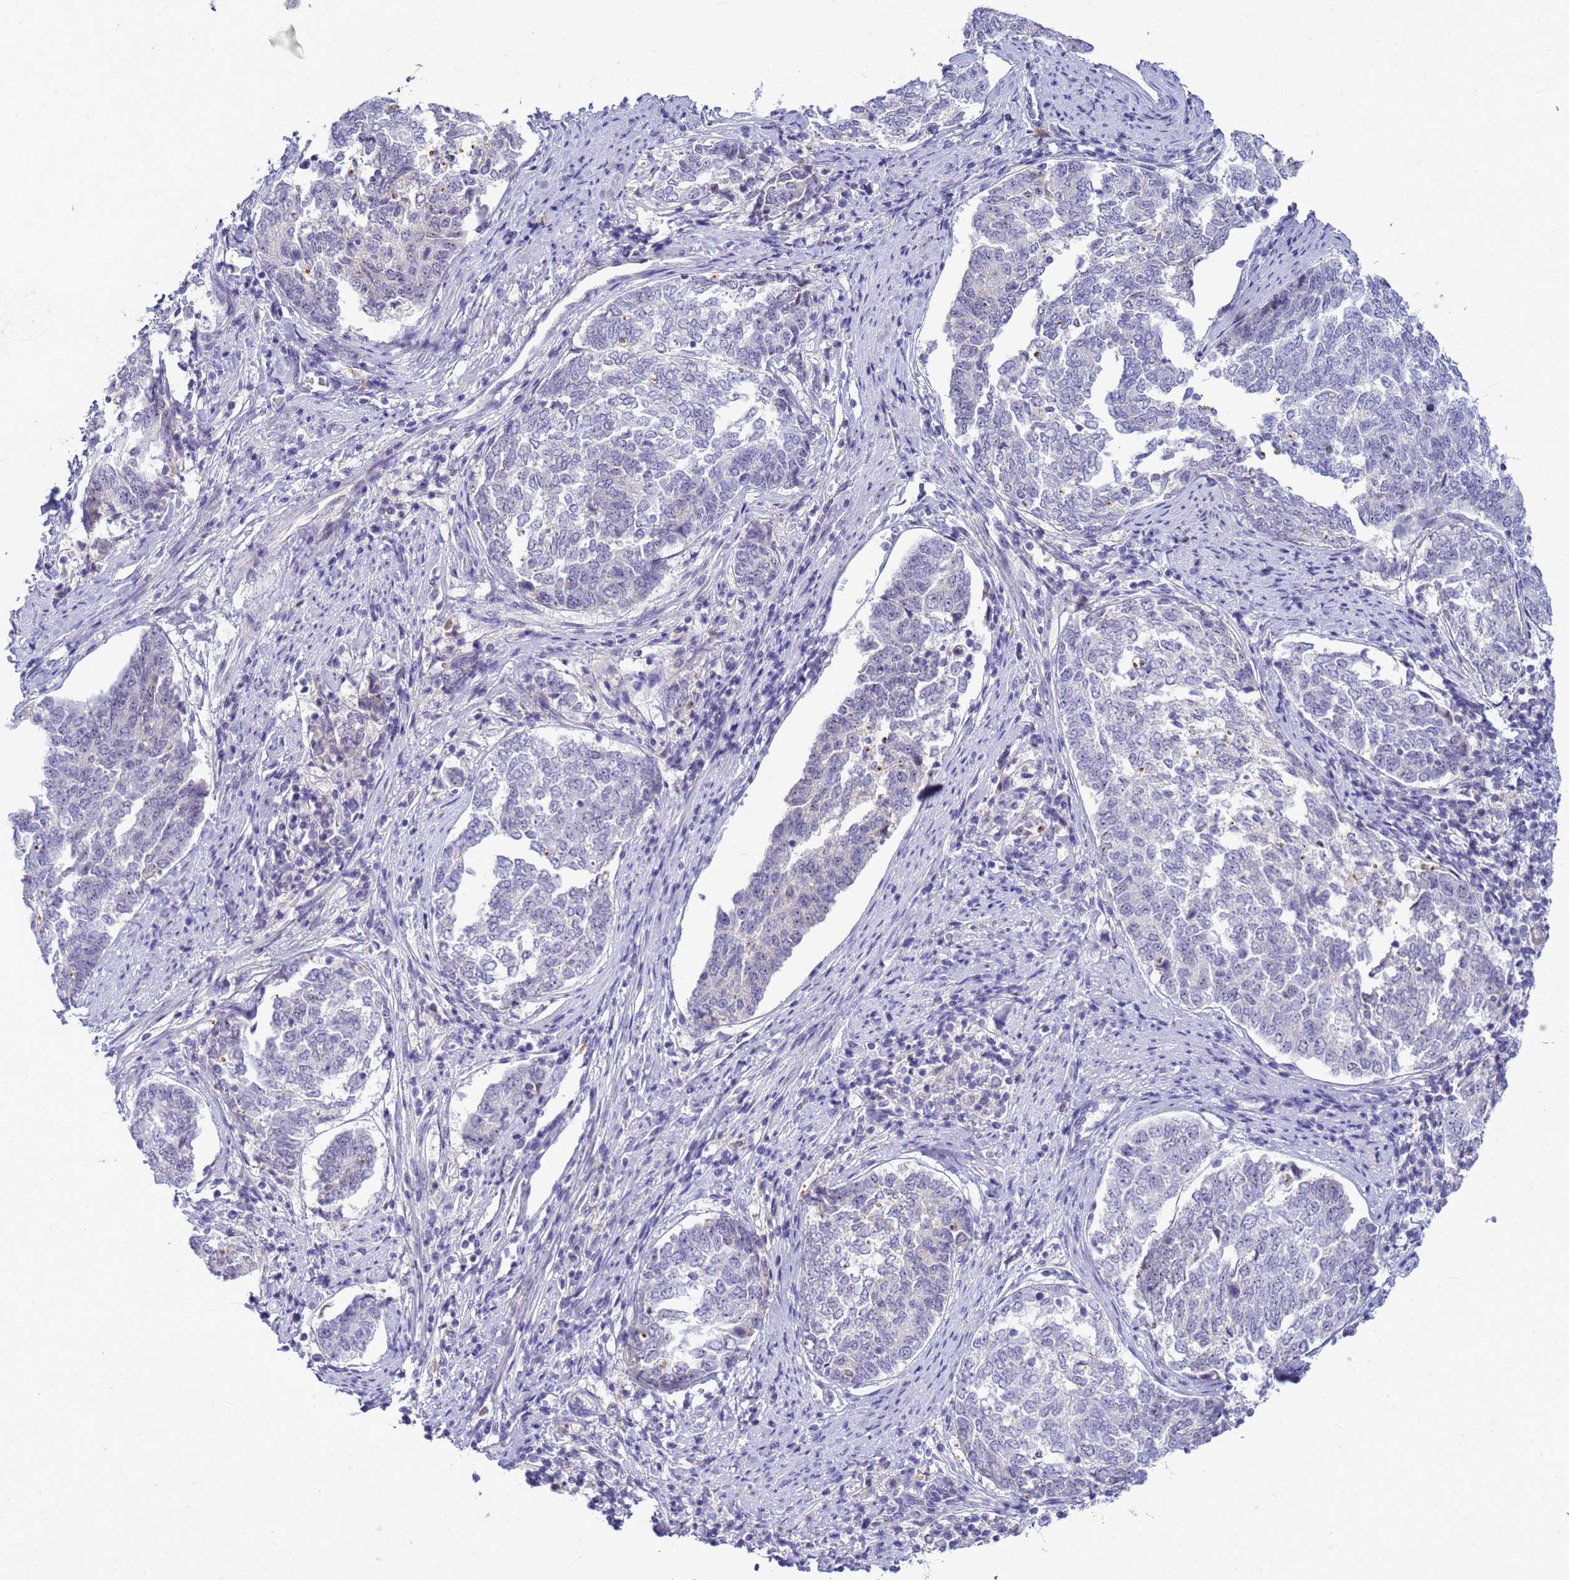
{"staining": {"intensity": "negative", "quantity": "none", "location": "none"}, "tissue": "endometrial cancer", "cell_type": "Tumor cells", "image_type": "cancer", "snomed": [{"axis": "morphology", "description": "Adenocarcinoma, NOS"}, {"axis": "topography", "description": "Endometrium"}], "caption": "A high-resolution image shows immunohistochemistry staining of endometrial adenocarcinoma, which exhibits no significant expression in tumor cells. Brightfield microscopy of IHC stained with DAB (3,3'-diaminobenzidine) (brown) and hematoxylin (blue), captured at high magnification.", "gene": "DMRTC2", "patient": {"sex": "female", "age": 80}}